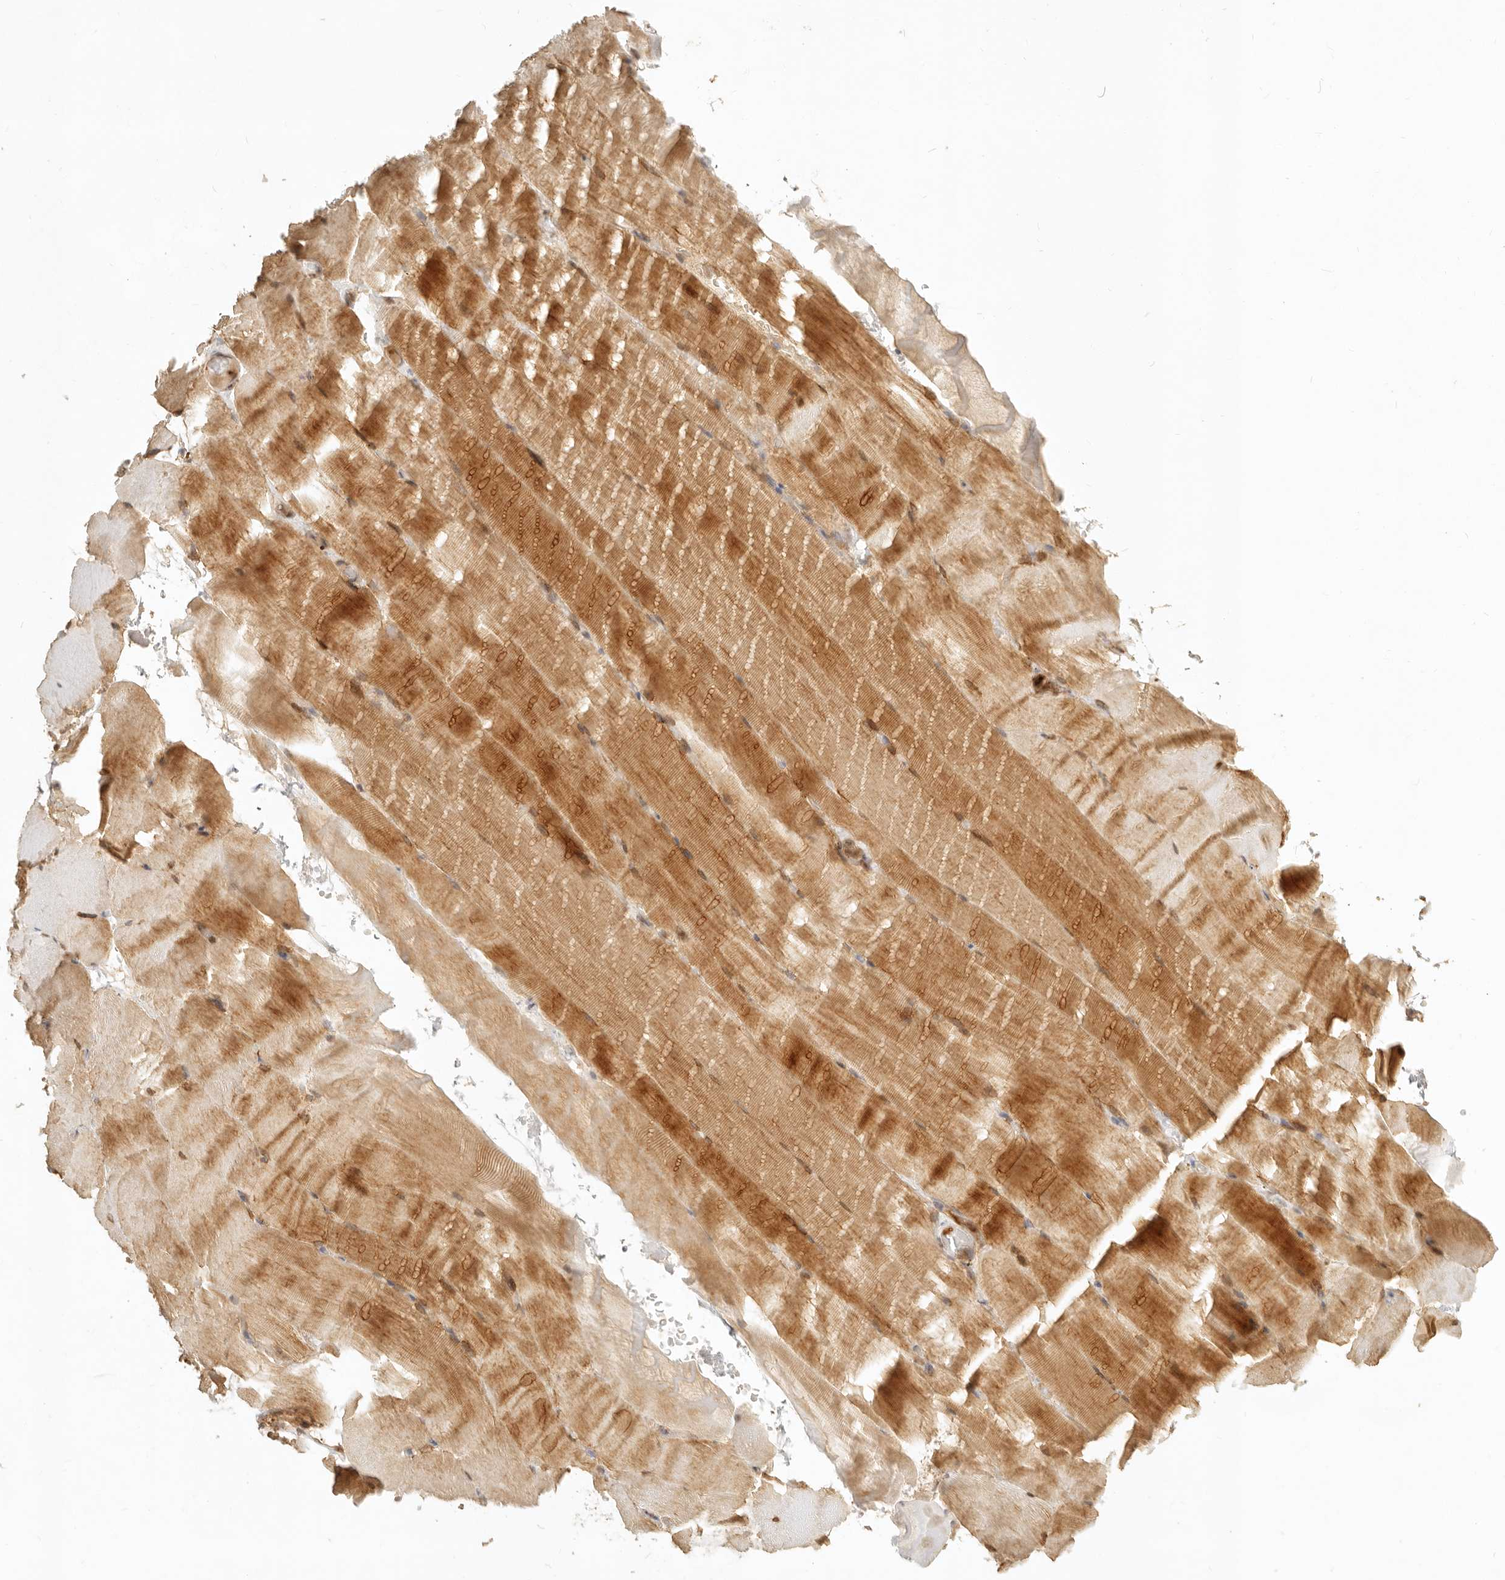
{"staining": {"intensity": "moderate", "quantity": ">75%", "location": "cytoplasmic/membranous,nuclear"}, "tissue": "skeletal muscle", "cell_type": "Myocytes", "image_type": "normal", "snomed": [{"axis": "morphology", "description": "Normal tissue, NOS"}, {"axis": "topography", "description": "Skeletal muscle"}, {"axis": "topography", "description": "Parathyroid gland"}], "caption": "An immunohistochemistry image of benign tissue is shown. Protein staining in brown highlights moderate cytoplasmic/membranous,nuclear positivity in skeletal muscle within myocytes.", "gene": "KIF2B", "patient": {"sex": "female", "age": 37}}